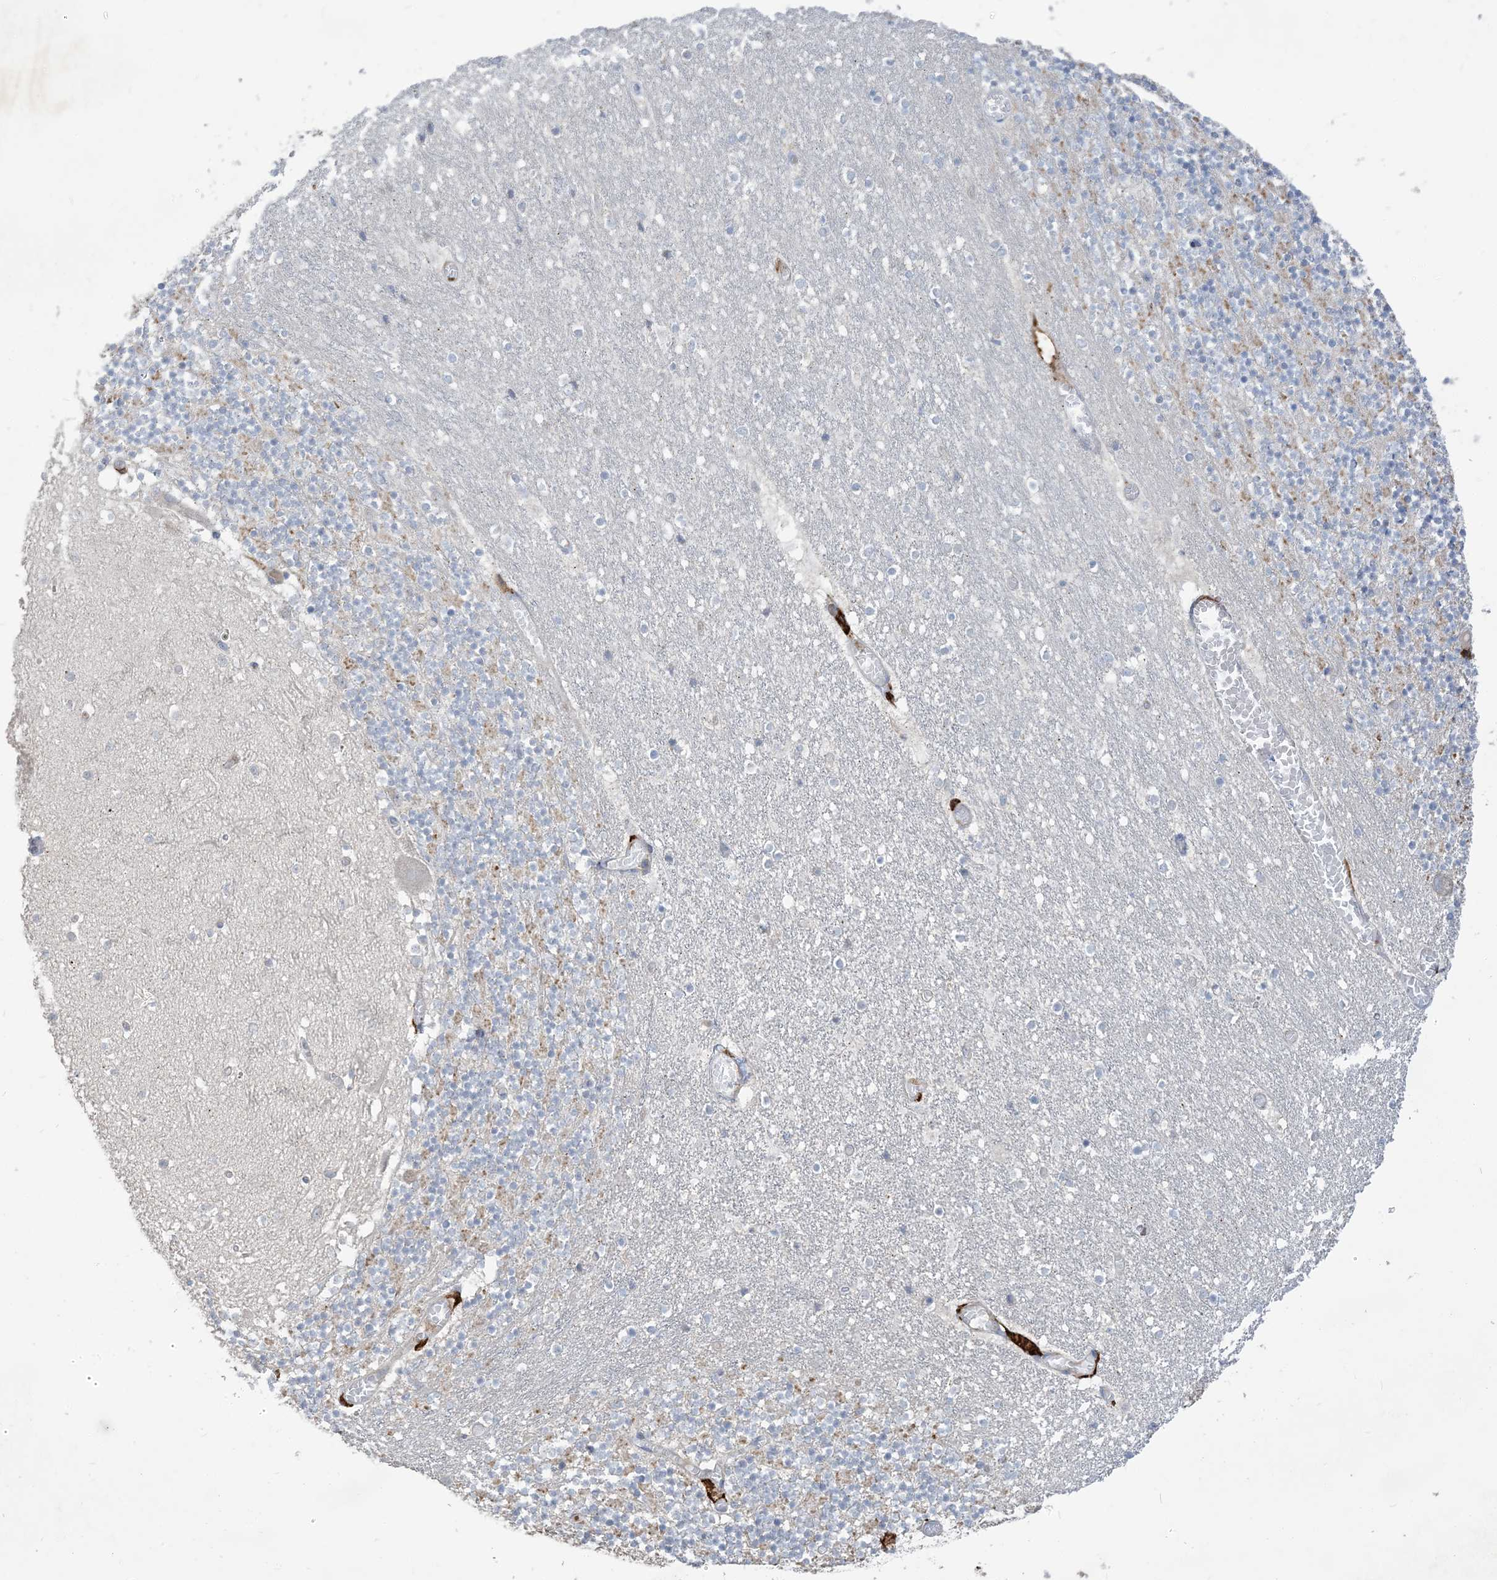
{"staining": {"intensity": "negative", "quantity": "none", "location": "none"}, "tissue": "cerebellum", "cell_type": "Cells in granular layer", "image_type": "normal", "snomed": [{"axis": "morphology", "description": "Normal tissue, NOS"}, {"axis": "topography", "description": "Cerebellum"}], "caption": "Immunohistochemistry (IHC) histopathology image of unremarkable cerebellum: cerebellum stained with DAB (3,3'-diaminobenzidine) displays no significant protein positivity in cells in granular layer. Nuclei are stained in blue.", "gene": "PEAR1", "patient": {"sex": "female", "age": 28}}